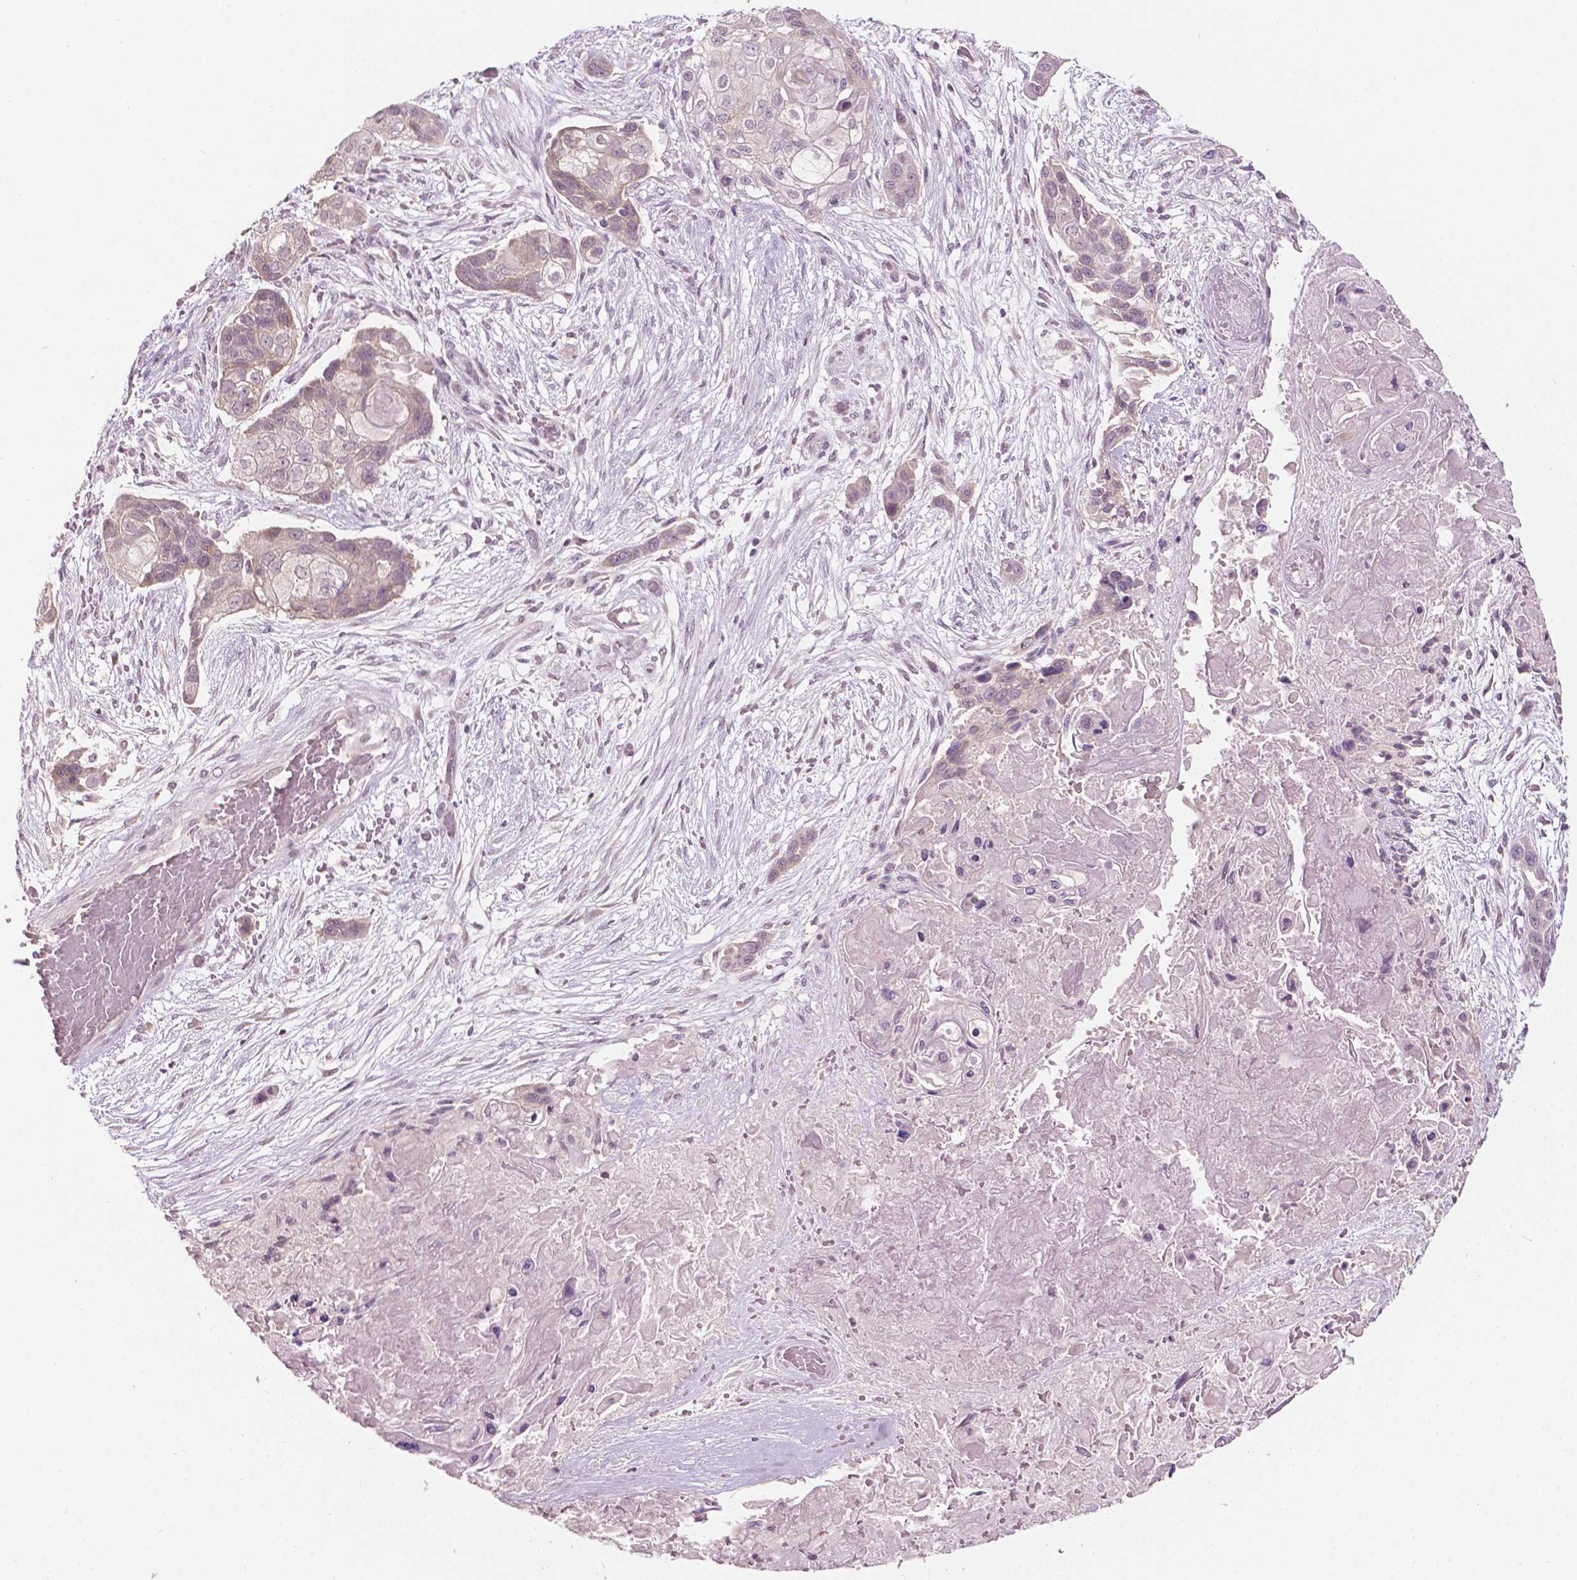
{"staining": {"intensity": "weak", "quantity": ">75%", "location": "cytoplasmic/membranous"}, "tissue": "lung cancer", "cell_type": "Tumor cells", "image_type": "cancer", "snomed": [{"axis": "morphology", "description": "Squamous cell carcinoma, NOS"}, {"axis": "topography", "description": "Lung"}], "caption": "Human lung cancer stained with a brown dye displays weak cytoplasmic/membranous positive positivity in about >75% of tumor cells.", "gene": "NOS1AP", "patient": {"sex": "male", "age": 69}}